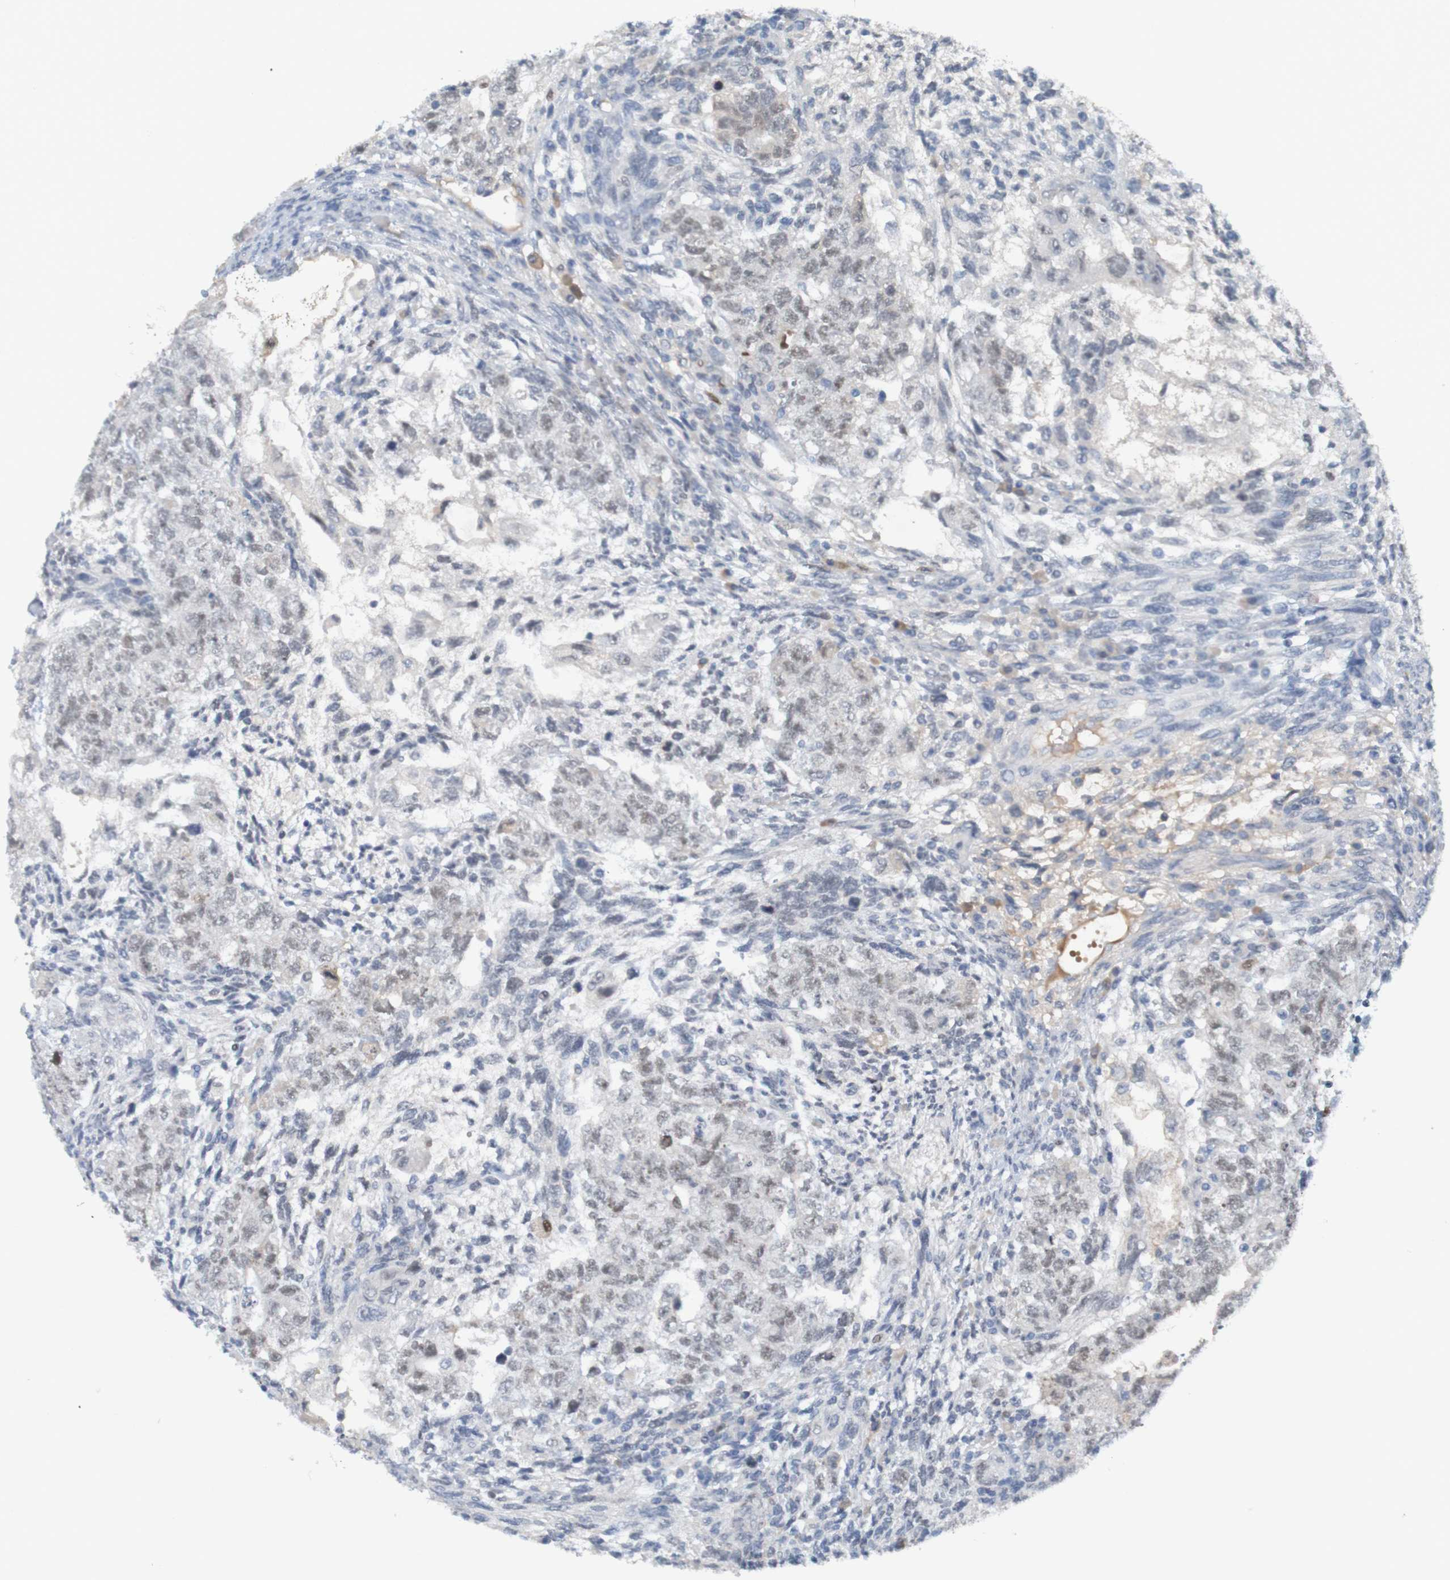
{"staining": {"intensity": "negative", "quantity": "none", "location": "none"}, "tissue": "testis cancer", "cell_type": "Tumor cells", "image_type": "cancer", "snomed": [{"axis": "morphology", "description": "Normal tissue, NOS"}, {"axis": "morphology", "description": "Carcinoma, Embryonal, NOS"}, {"axis": "topography", "description": "Testis"}], "caption": "Tumor cells show no significant protein staining in testis embryonal carcinoma.", "gene": "USP36", "patient": {"sex": "male", "age": 36}}